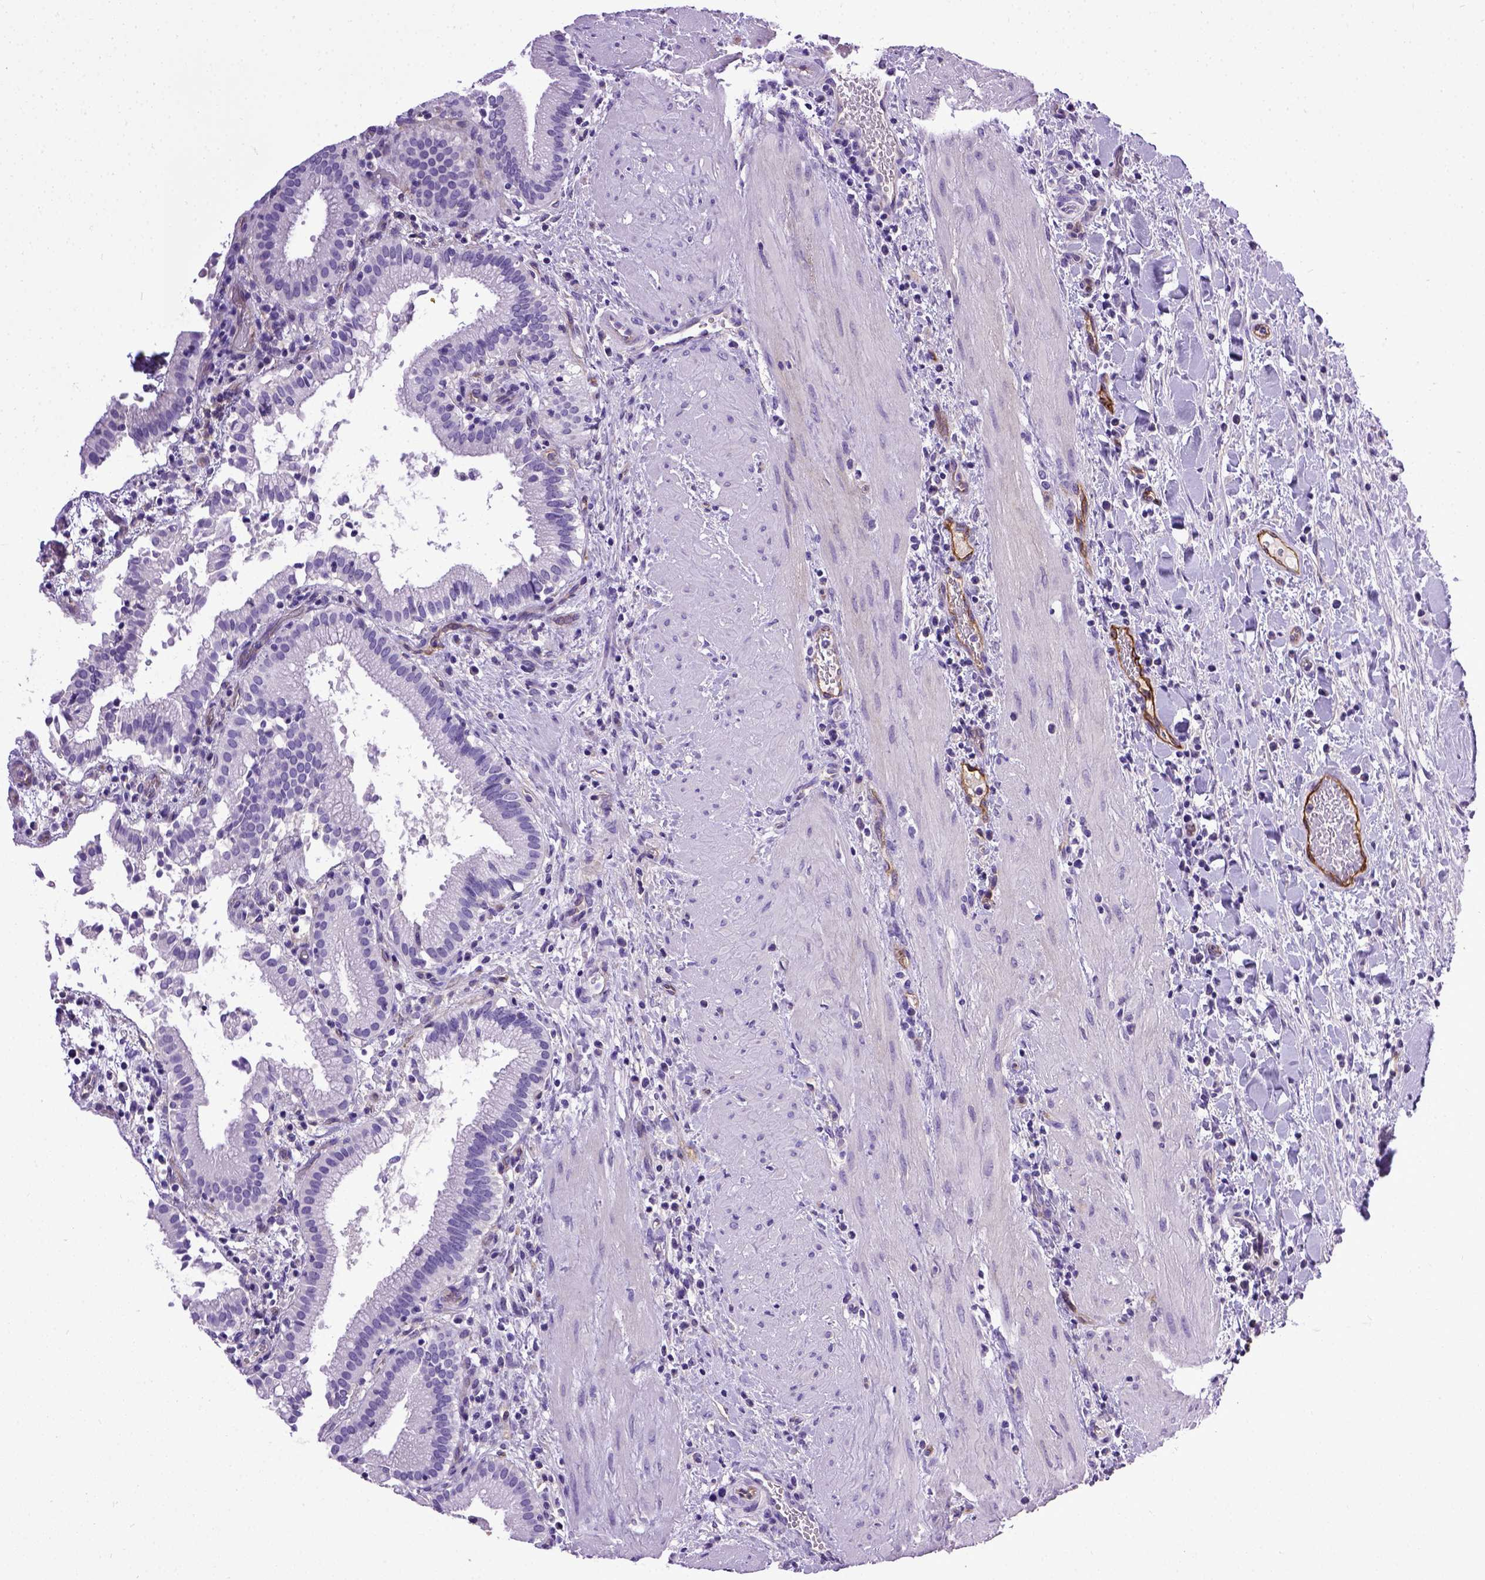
{"staining": {"intensity": "negative", "quantity": "none", "location": "none"}, "tissue": "gallbladder", "cell_type": "Glandular cells", "image_type": "normal", "snomed": [{"axis": "morphology", "description": "Normal tissue, NOS"}, {"axis": "topography", "description": "Gallbladder"}], "caption": "Immunohistochemistry of unremarkable gallbladder reveals no staining in glandular cells. (Brightfield microscopy of DAB (3,3'-diaminobenzidine) immunohistochemistry (IHC) at high magnification).", "gene": "ENG", "patient": {"sex": "male", "age": 42}}